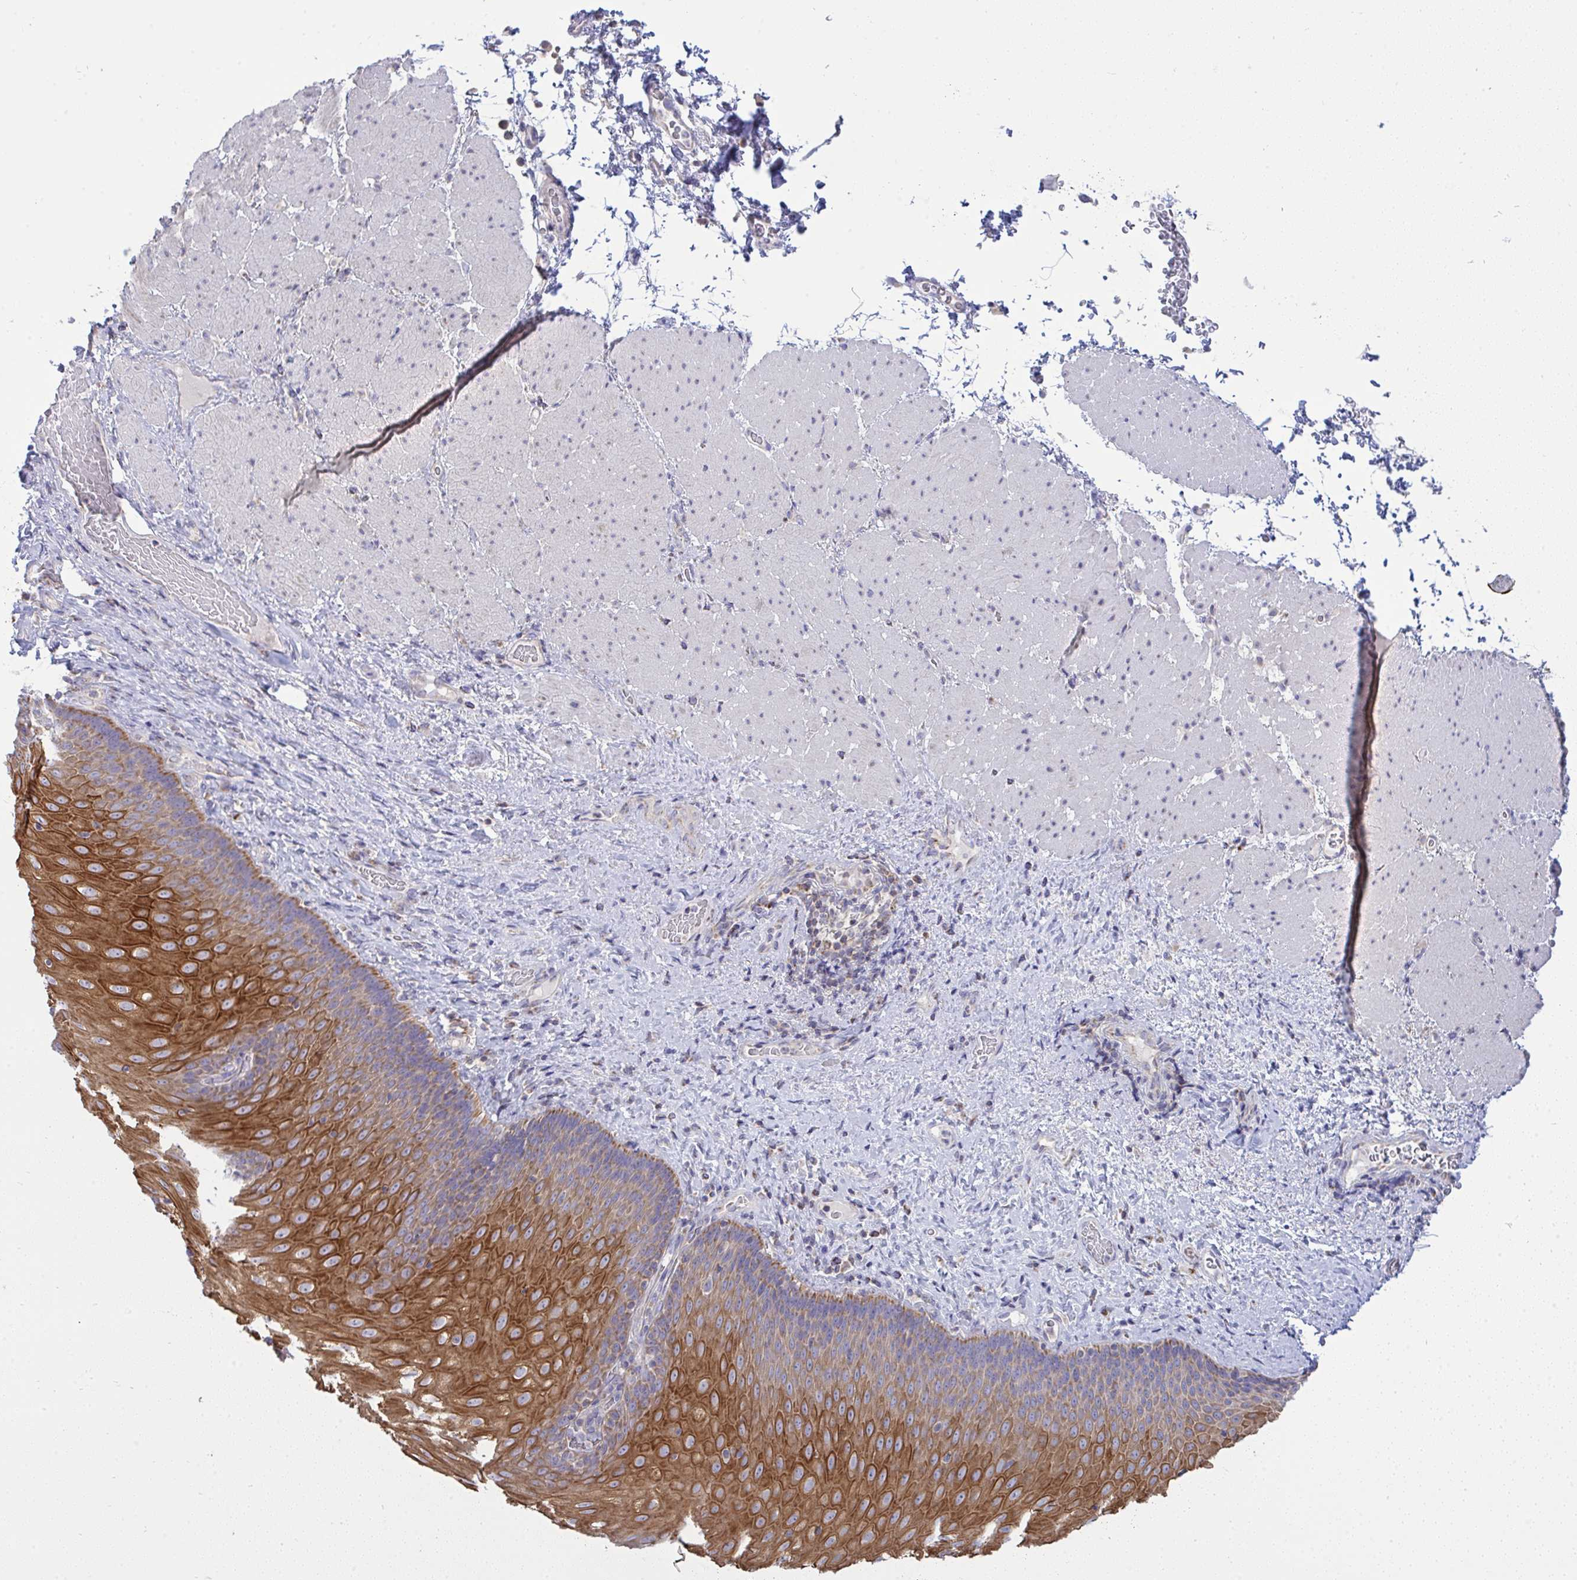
{"staining": {"intensity": "strong", "quantity": ">75%", "location": "cytoplasmic/membranous"}, "tissue": "esophagus", "cell_type": "Squamous epithelial cells", "image_type": "normal", "snomed": [{"axis": "morphology", "description": "Normal tissue, NOS"}, {"axis": "topography", "description": "Esophagus"}], "caption": "Normal esophagus demonstrates strong cytoplasmic/membranous positivity in about >75% of squamous epithelial cells.", "gene": "NDUFA7", "patient": {"sex": "male", "age": 62}}